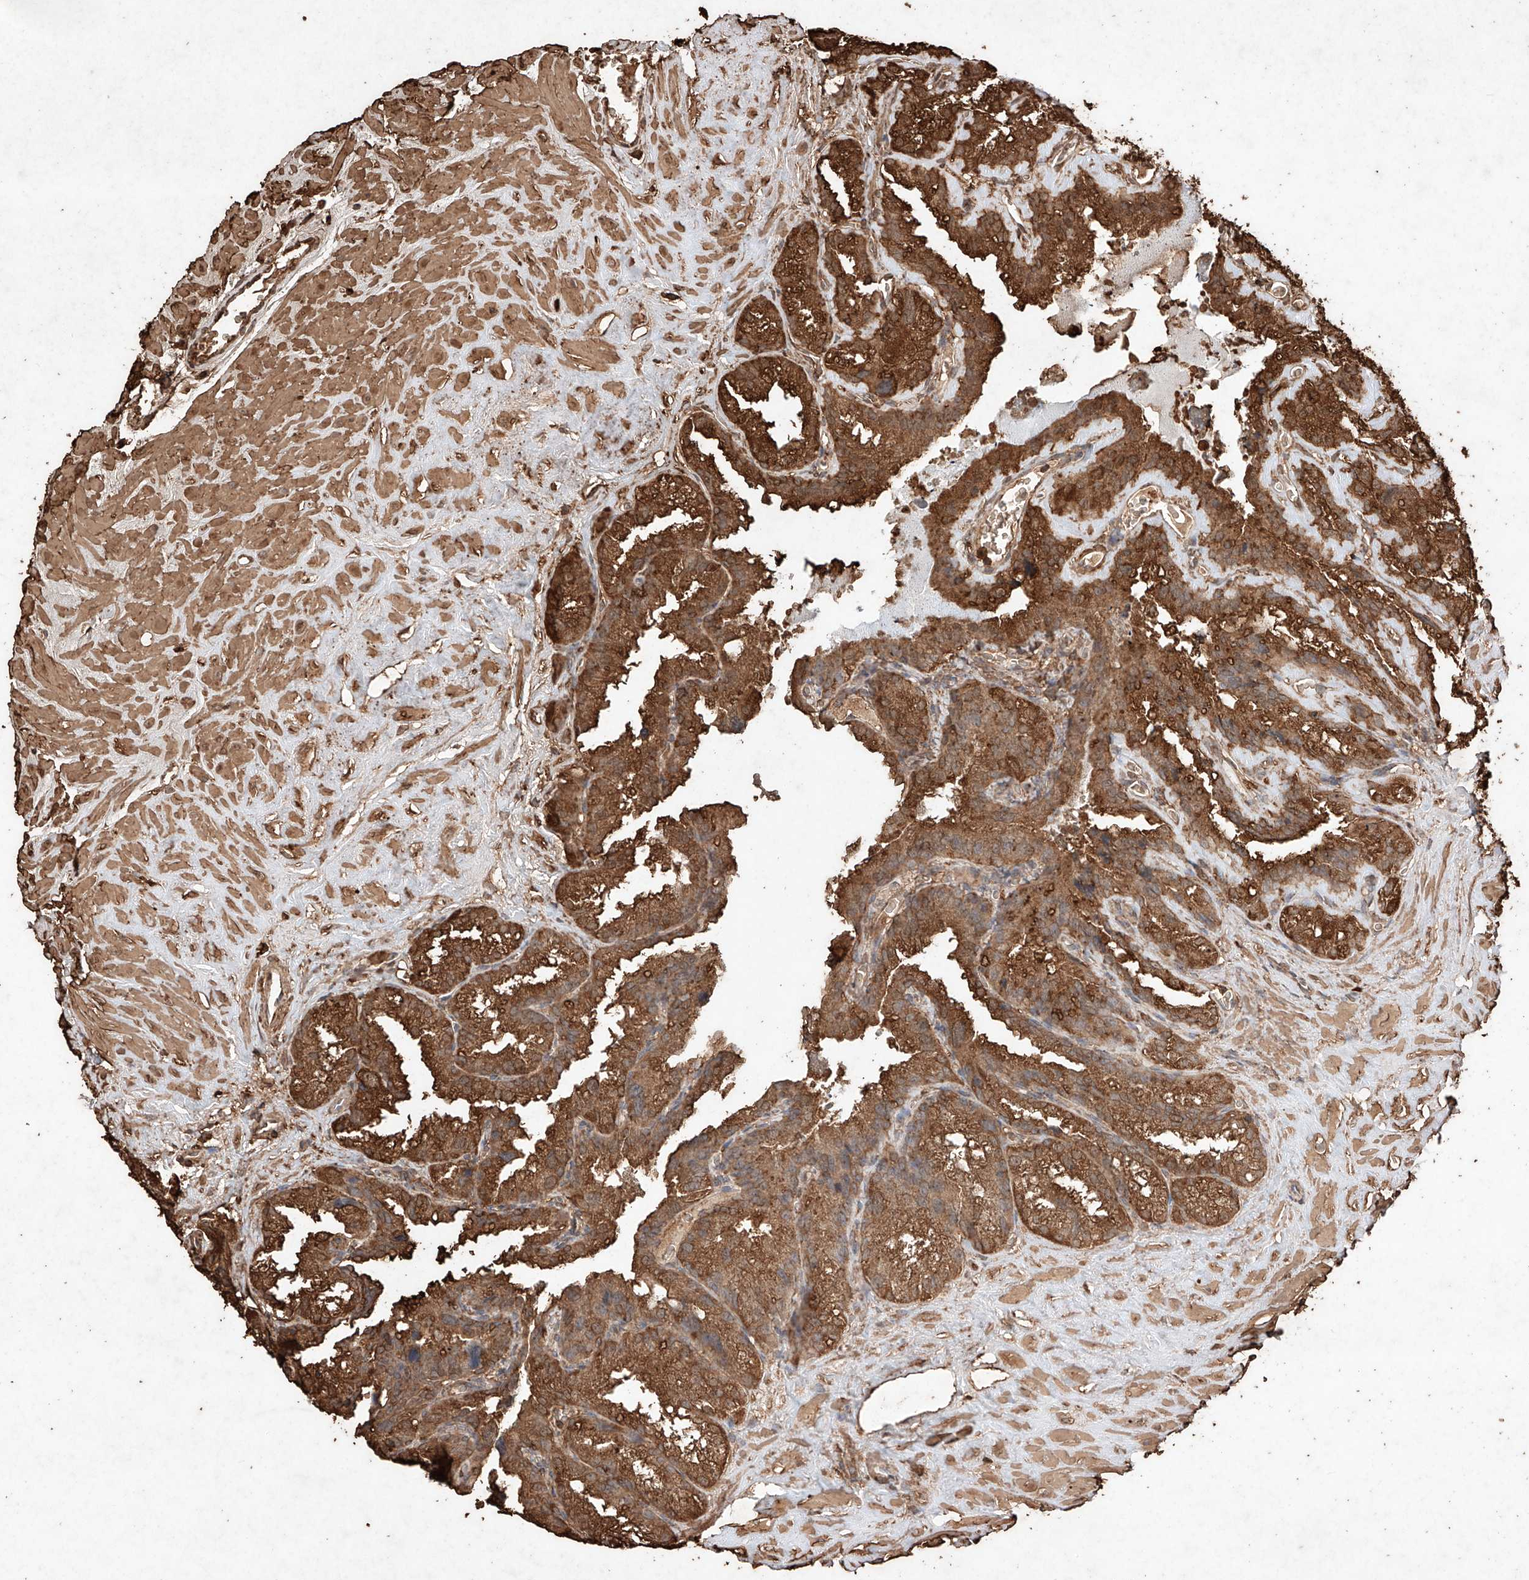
{"staining": {"intensity": "strong", "quantity": ">75%", "location": "cytoplasmic/membranous"}, "tissue": "seminal vesicle", "cell_type": "Glandular cells", "image_type": "normal", "snomed": [{"axis": "morphology", "description": "Normal tissue, NOS"}, {"axis": "topography", "description": "Prostate"}, {"axis": "topography", "description": "Seminal veicle"}], "caption": "IHC photomicrograph of unremarkable seminal vesicle: human seminal vesicle stained using immunohistochemistry shows high levels of strong protein expression localized specifically in the cytoplasmic/membranous of glandular cells, appearing as a cytoplasmic/membranous brown color.", "gene": "M6PR", "patient": {"sex": "male", "age": 59}}